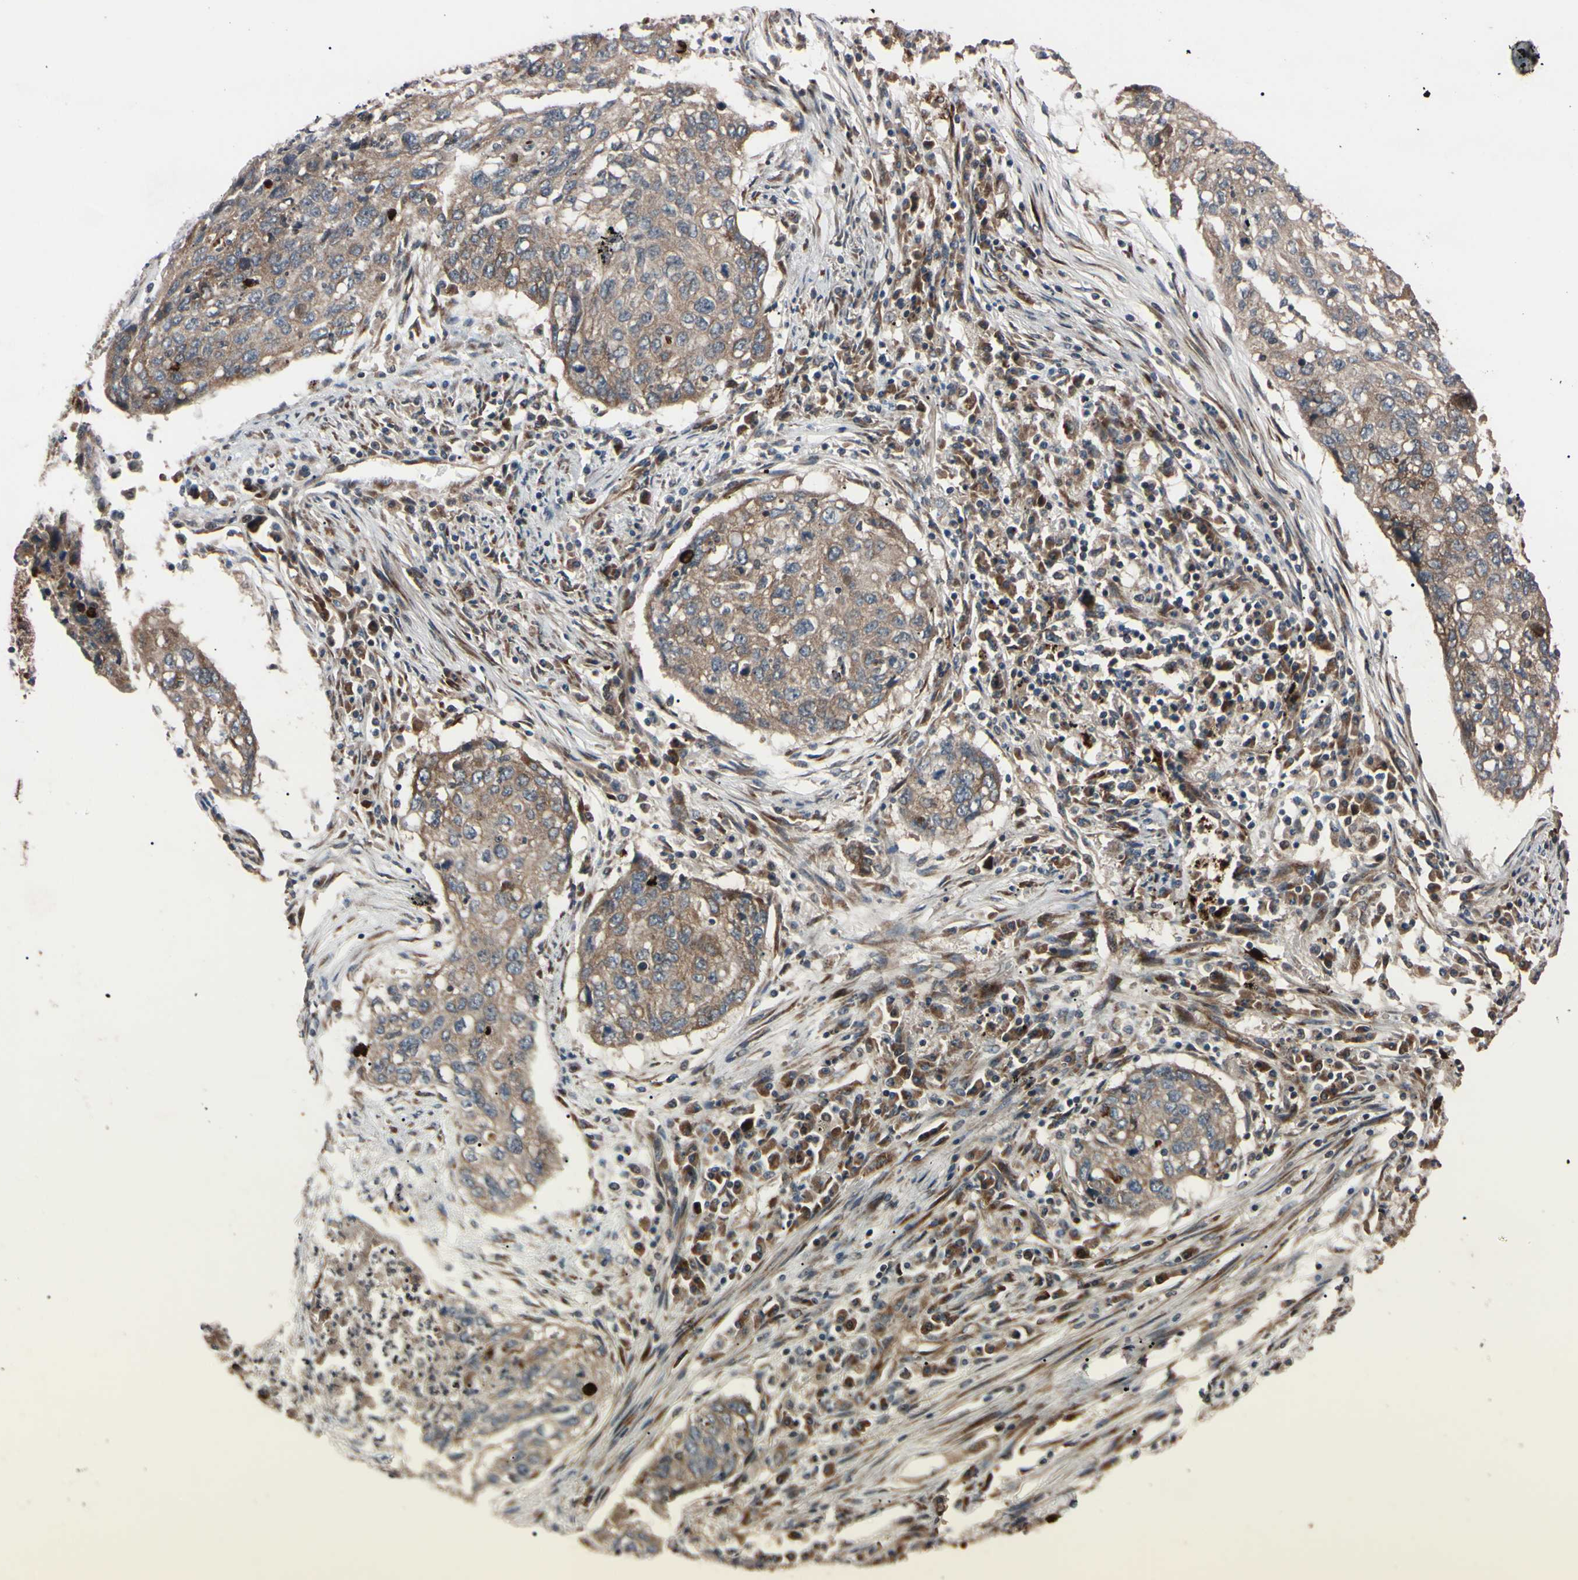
{"staining": {"intensity": "moderate", "quantity": ">75%", "location": "cytoplasmic/membranous"}, "tissue": "lung cancer", "cell_type": "Tumor cells", "image_type": "cancer", "snomed": [{"axis": "morphology", "description": "Squamous cell carcinoma, NOS"}, {"axis": "topography", "description": "Lung"}], "caption": "Immunohistochemical staining of lung cancer (squamous cell carcinoma) displays medium levels of moderate cytoplasmic/membranous protein staining in approximately >75% of tumor cells. Nuclei are stained in blue.", "gene": "GUCY1B1", "patient": {"sex": "female", "age": 63}}